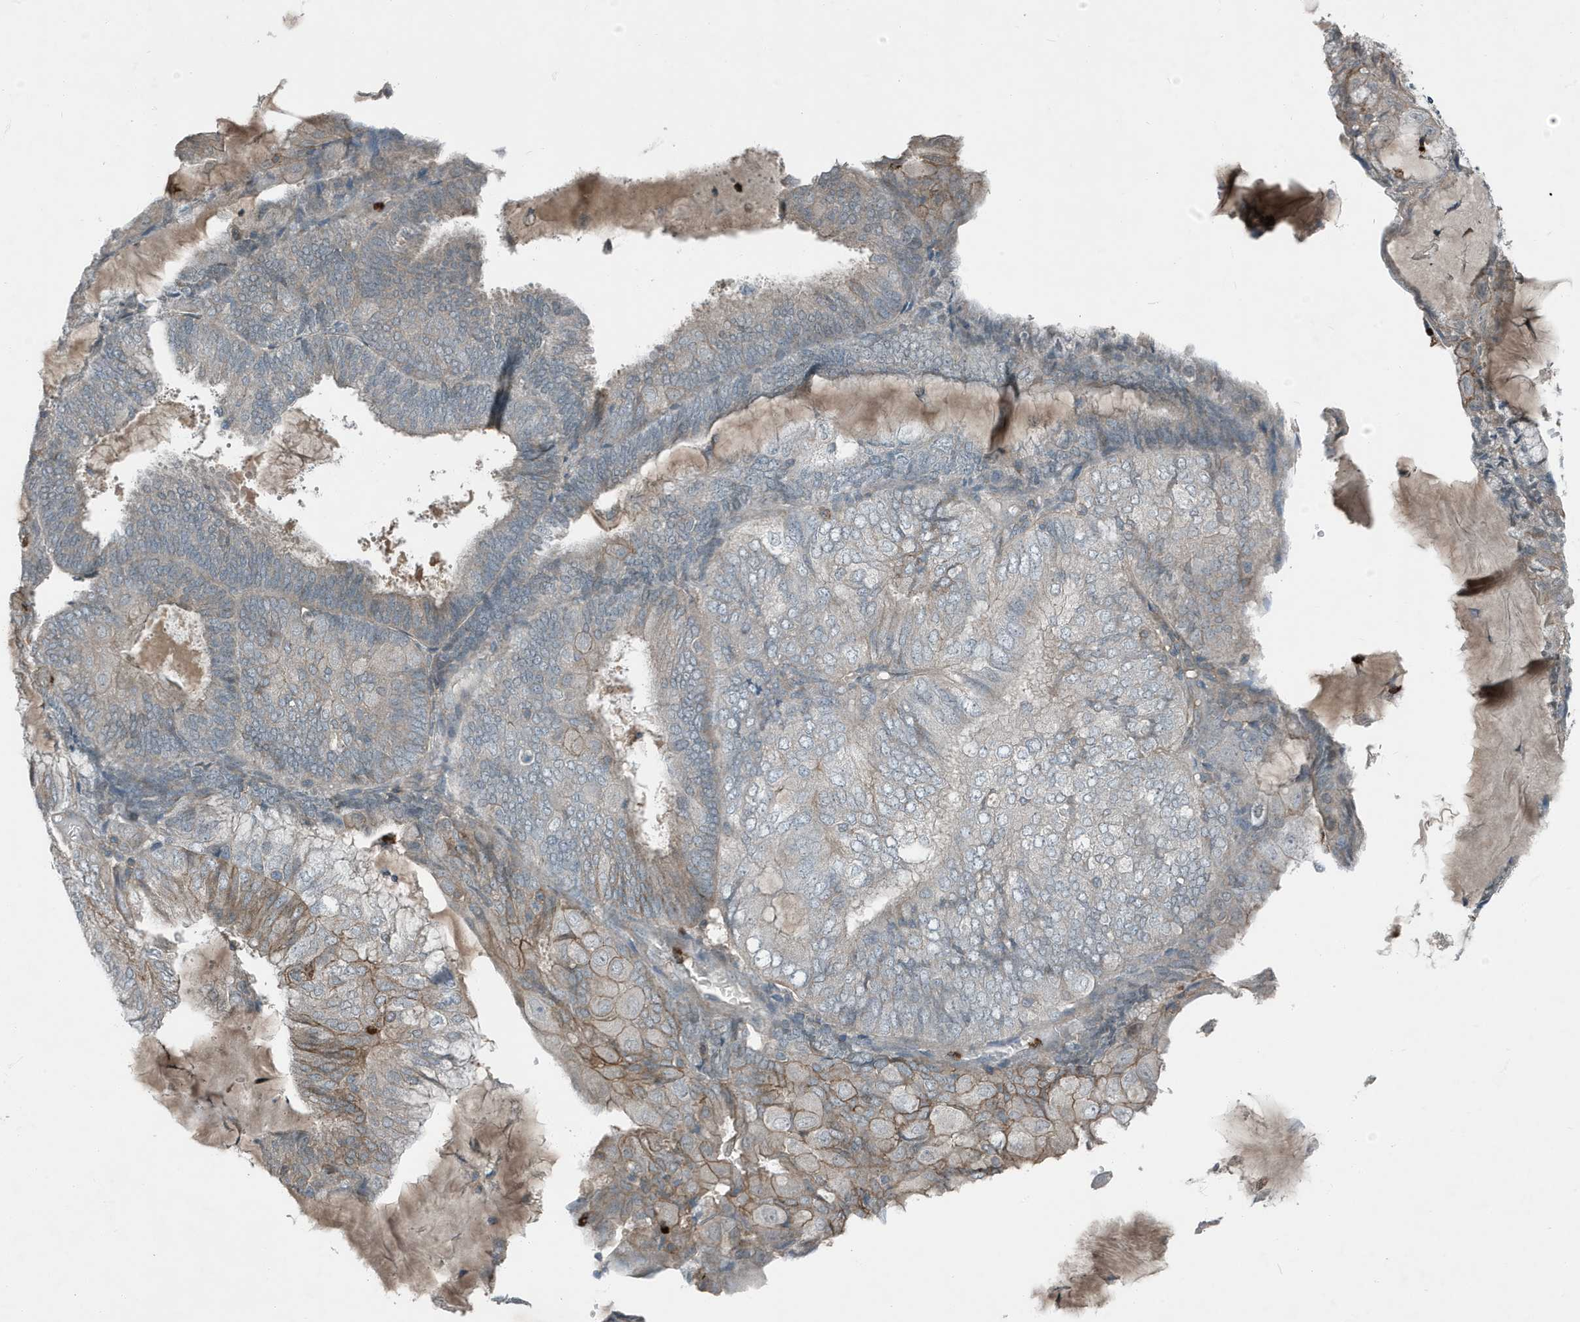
{"staining": {"intensity": "weak", "quantity": "25%-75%", "location": "cytoplasmic/membranous"}, "tissue": "endometrial cancer", "cell_type": "Tumor cells", "image_type": "cancer", "snomed": [{"axis": "morphology", "description": "Adenocarcinoma, NOS"}, {"axis": "topography", "description": "Endometrium"}], "caption": "This is an image of IHC staining of endometrial cancer (adenocarcinoma), which shows weak staining in the cytoplasmic/membranous of tumor cells.", "gene": "DAPP1", "patient": {"sex": "female", "age": 81}}